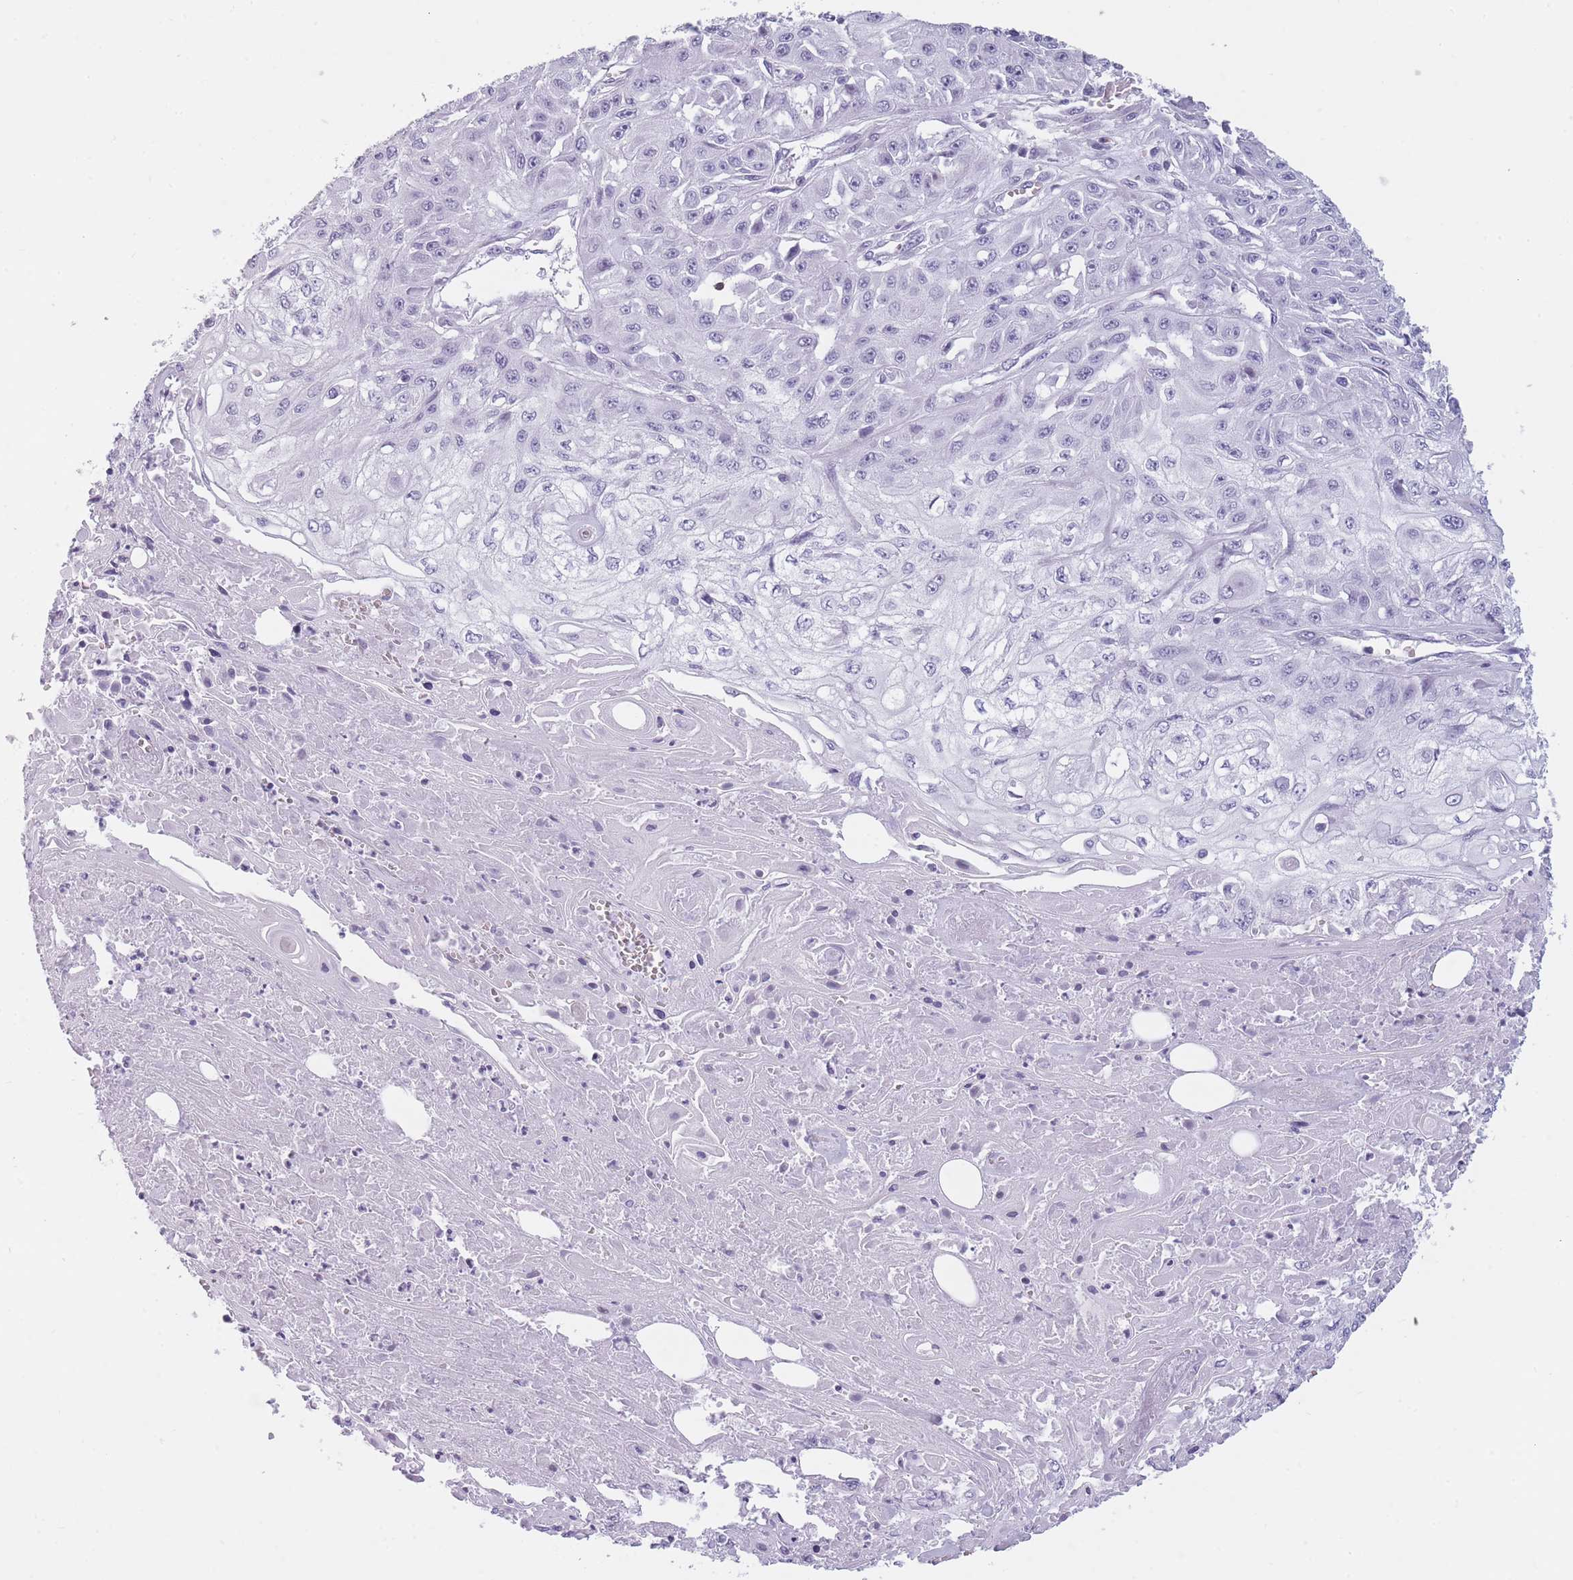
{"staining": {"intensity": "negative", "quantity": "none", "location": "none"}, "tissue": "skin cancer", "cell_type": "Tumor cells", "image_type": "cancer", "snomed": [{"axis": "morphology", "description": "Squamous cell carcinoma, NOS"}, {"axis": "morphology", "description": "Squamous cell carcinoma, metastatic, NOS"}, {"axis": "topography", "description": "Skin"}, {"axis": "topography", "description": "Lymph node"}], "caption": "This image is of skin cancer stained with immunohistochemistry (IHC) to label a protein in brown with the nuclei are counter-stained blue. There is no staining in tumor cells.", "gene": "GGT1", "patient": {"sex": "male", "age": 75}}